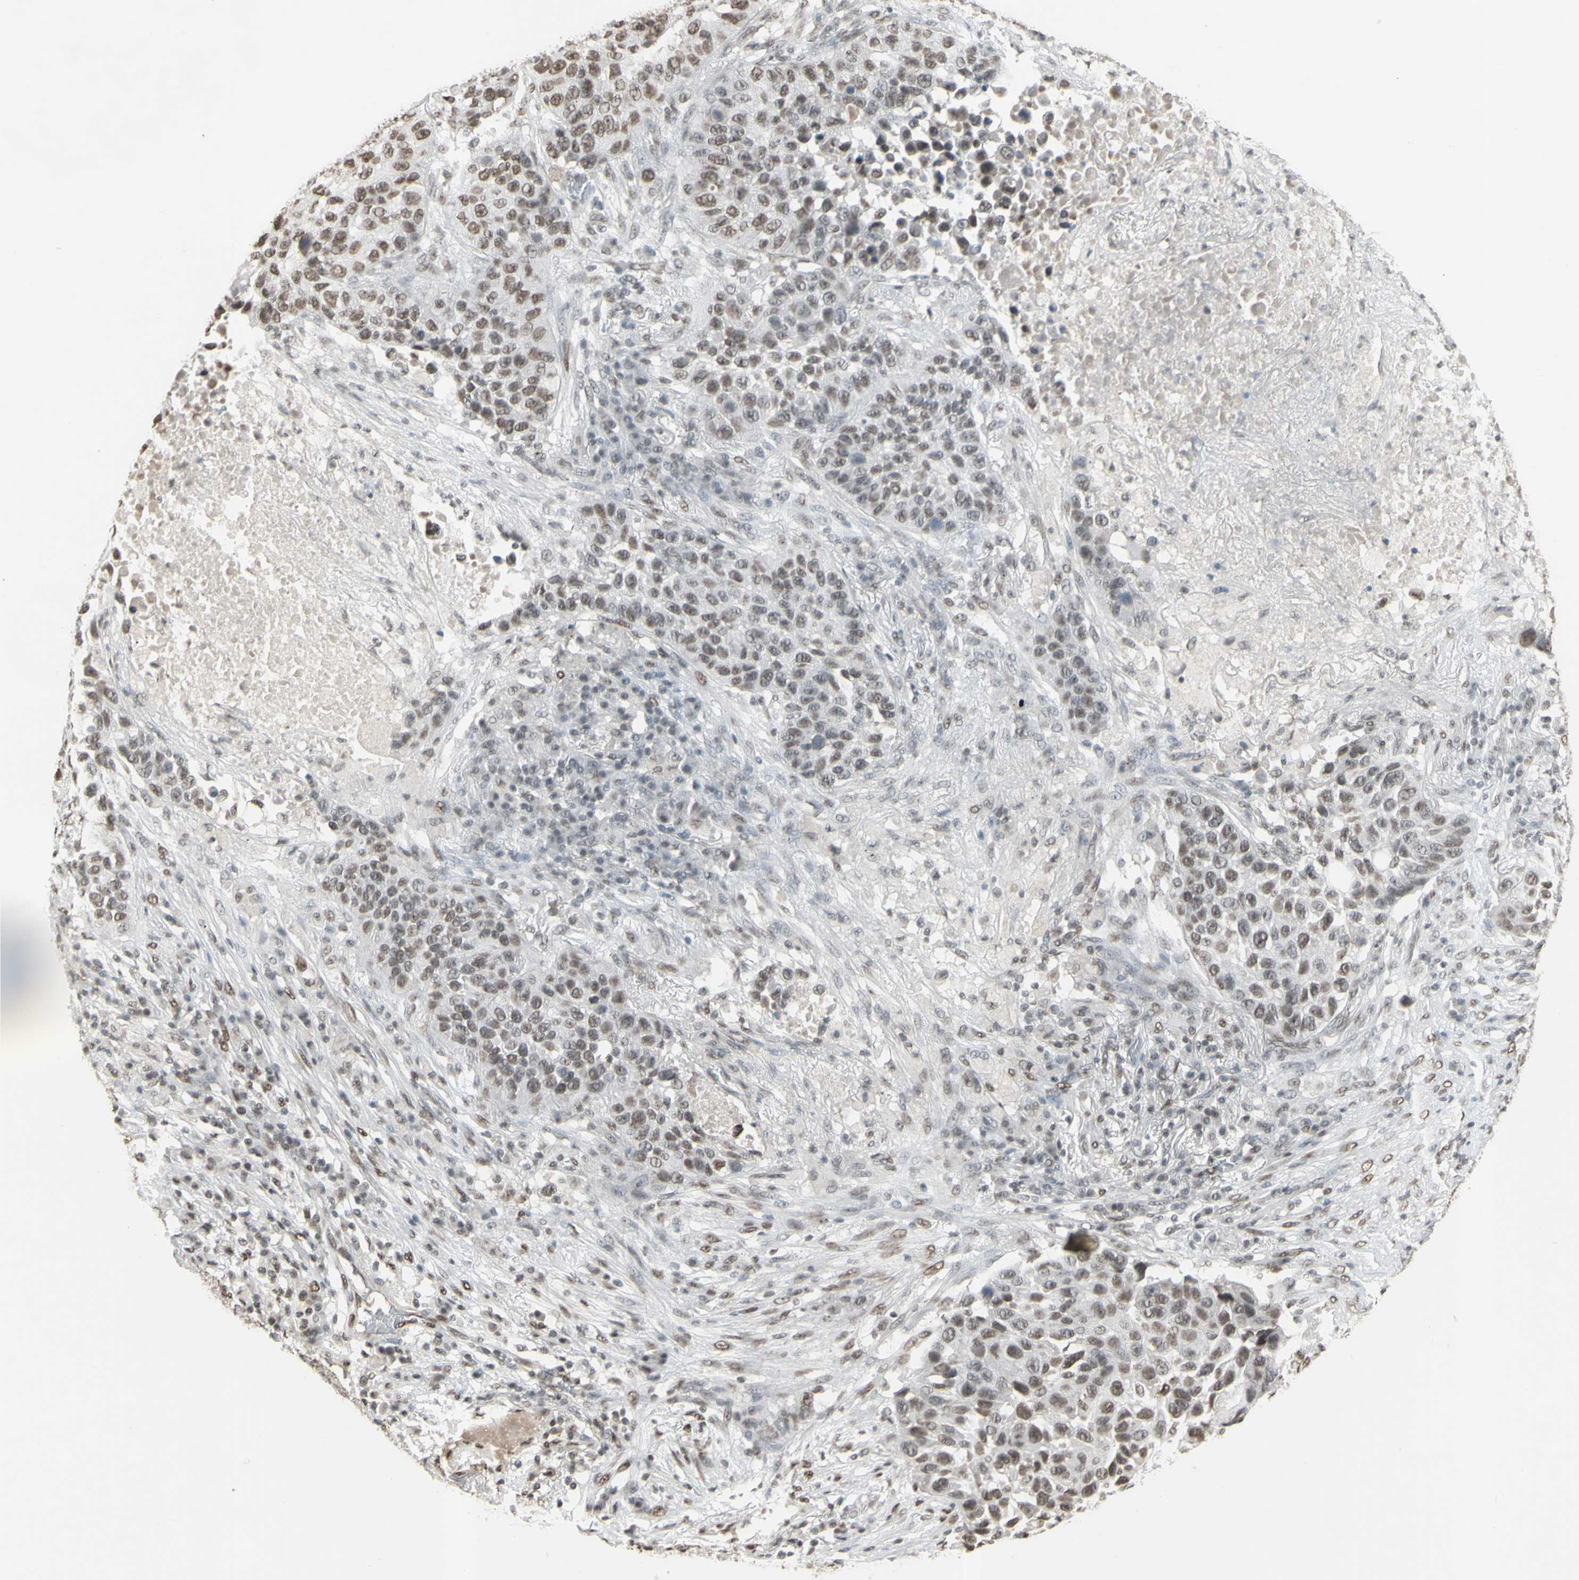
{"staining": {"intensity": "moderate", "quantity": ">75%", "location": "nuclear"}, "tissue": "lung cancer", "cell_type": "Tumor cells", "image_type": "cancer", "snomed": [{"axis": "morphology", "description": "Squamous cell carcinoma, NOS"}, {"axis": "topography", "description": "Lung"}], "caption": "Moderate nuclear staining is appreciated in about >75% of tumor cells in lung cancer.", "gene": "TRIM28", "patient": {"sex": "male", "age": 57}}